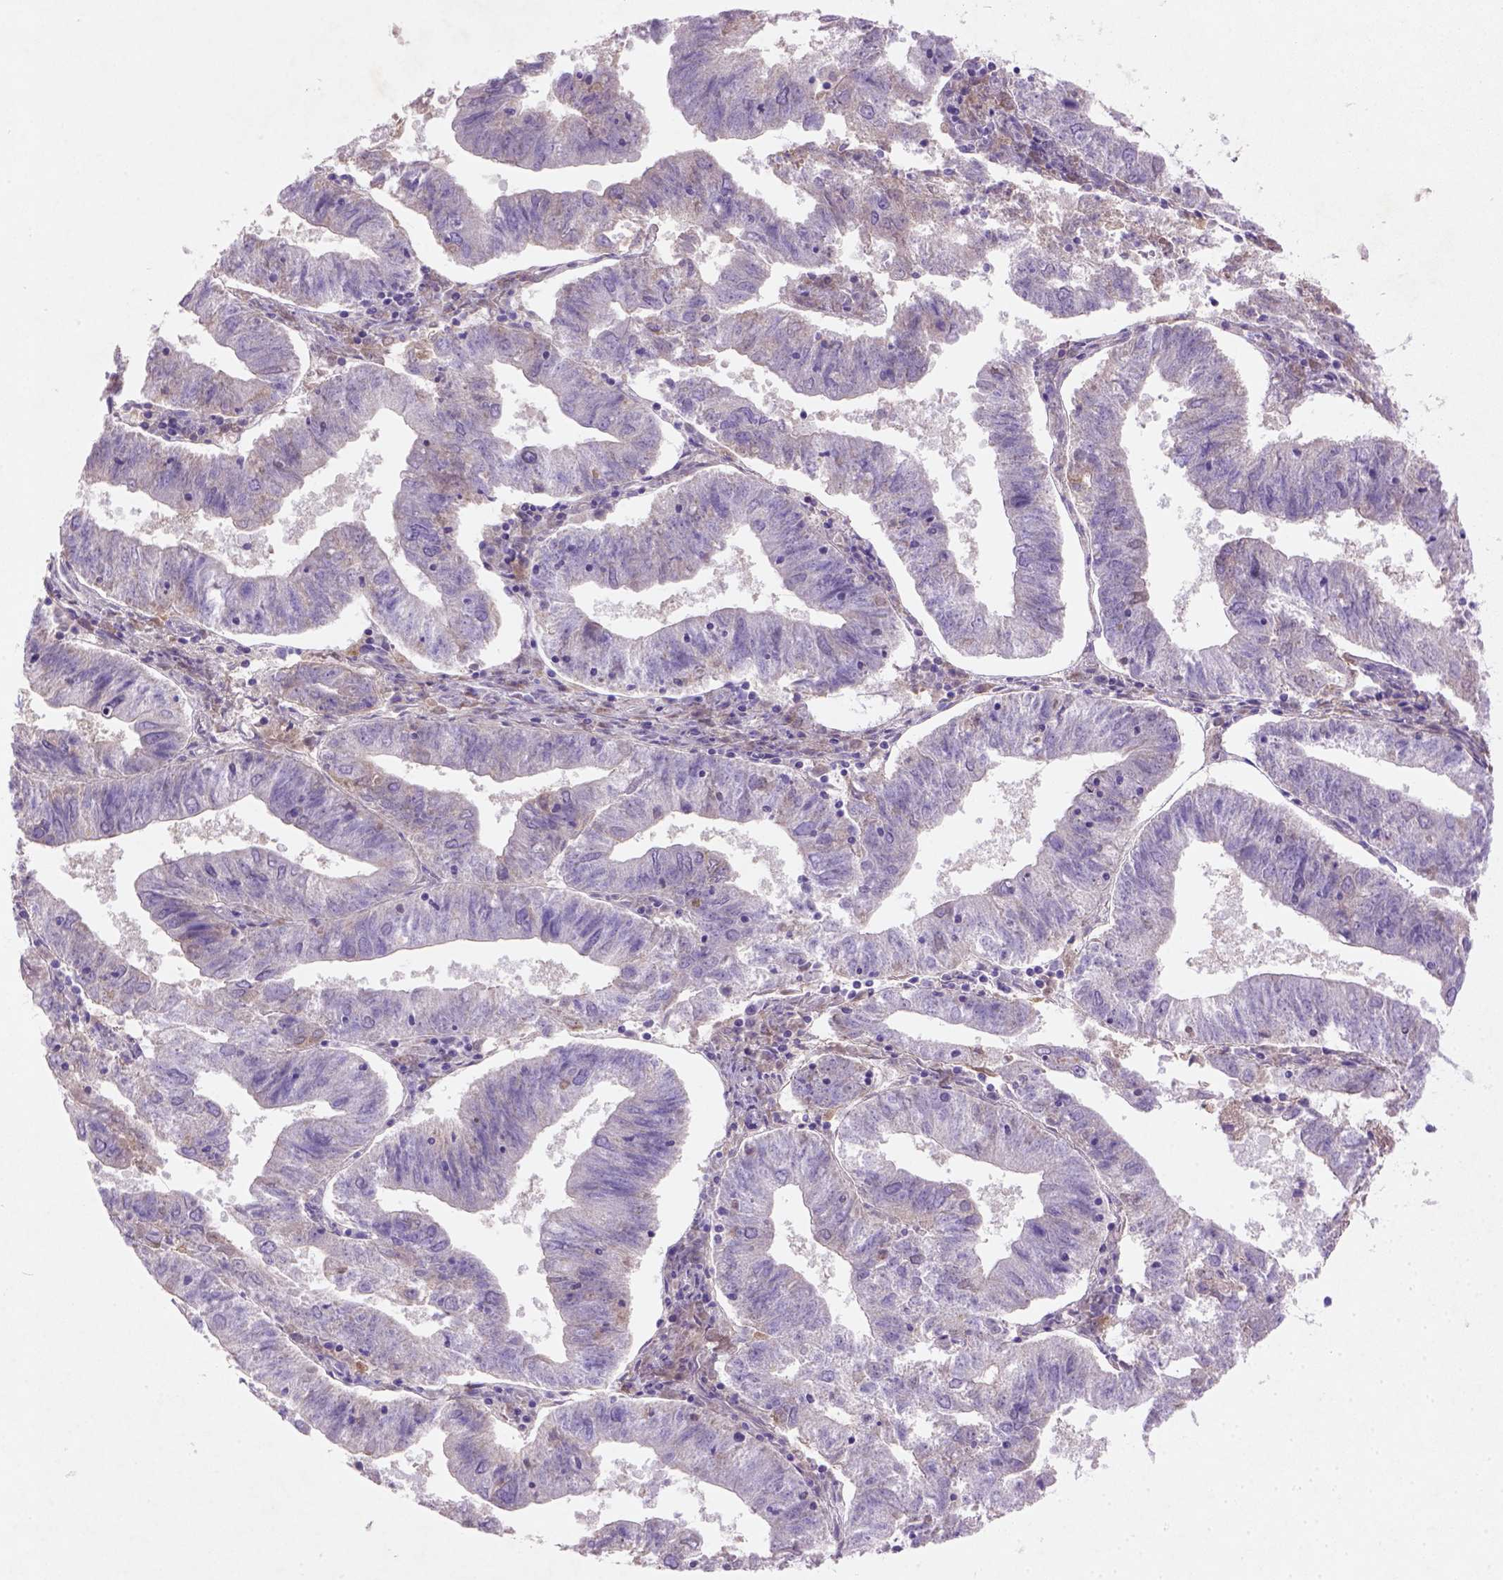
{"staining": {"intensity": "negative", "quantity": "none", "location": "none"}, "tissue": "endometrial cancer", "cell_type": "Tumor cells", "image_type": "cancer", "snomed": [{"axis": "morphology", "description": "Adenocarcinoma, NOS"}, {"axis": "topography", "description": "Endometrium"}], "caption": "The histopathology image displays no staining of tumor cells in endometrial cancer. (Brightfield microscopy of DAB immunohistochemistry (IHC) at high magnification).", "gene": "NUDT2", "patient": {"sex": "female", "age": 82}}